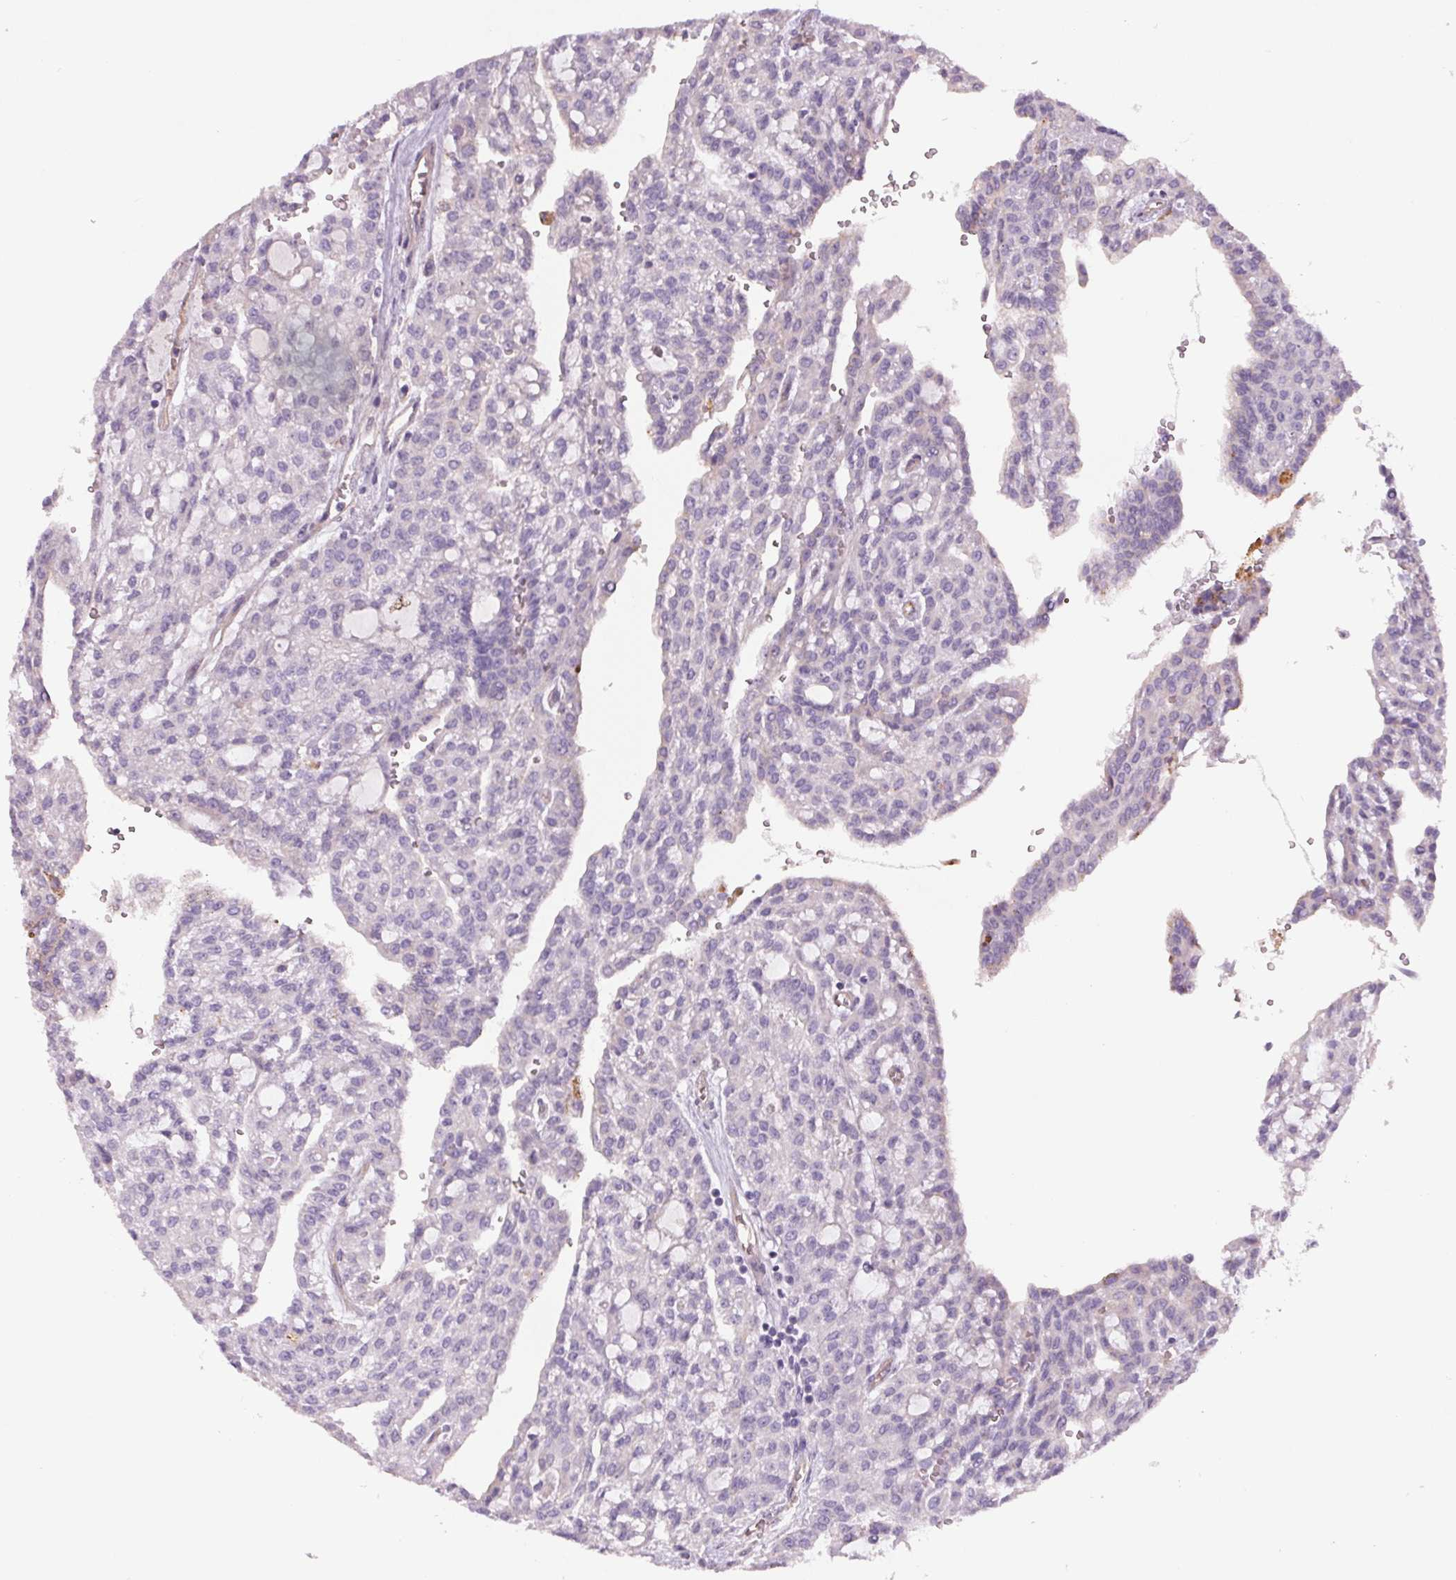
{"staining": {"intensity": "negative", "quantity": "none", "location": "none"}, "tissue": "renal cancer", "cell_type": "Tumor cells", "image_type": "cancer", "snomed": [{"axis": "morphology", "description": "Adenocarcinoma, NOS"}, {"axis": "topography", "description": "Kidney"}], "caption": "The image exhibits no staining of tumor cells in renal cancer (adenocarcinoma).", "gene": "APOC4", "patient": {"sex": "male", "age": 63}}